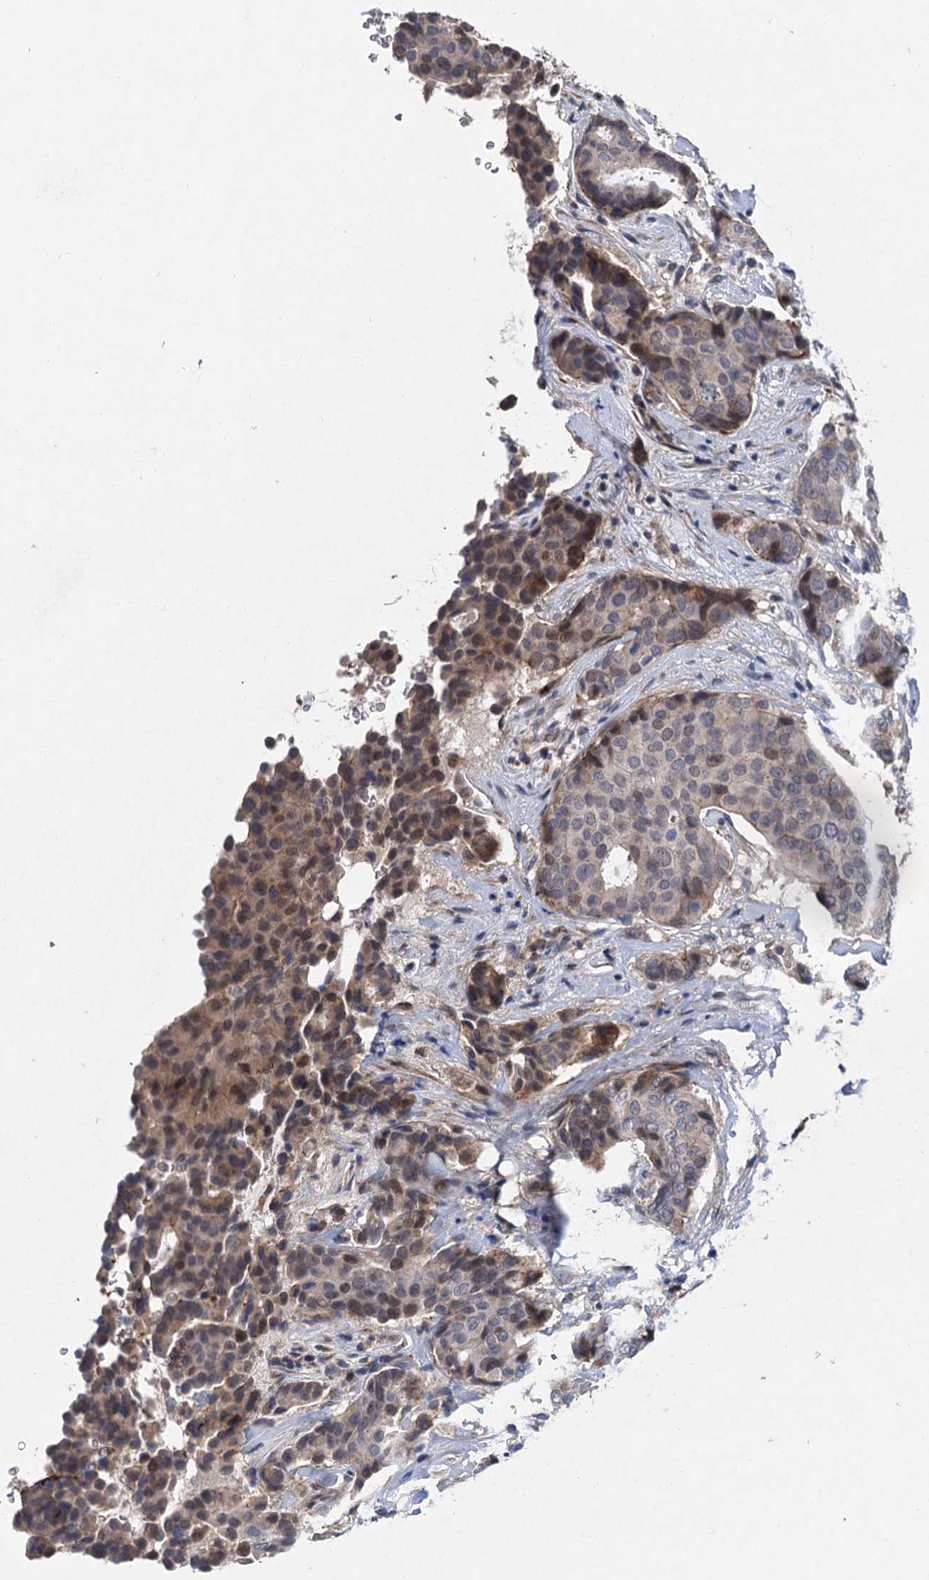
{"staining": {"intensity": "moderate", "quantity": "<25%", "location": "cytoplasmic/membranous,nuclear"}, "tissue": "breast cancer", "cell_type": "Tumor cells", "image_type": "cancer", "snomed": [{"axis": "morphology", "description": "Duct carcinoma"}, {"axis": "topography", "description": "Breast"}], "caption": "DAB (3,3'-diaminobenzidine) immunohistochemical staining of invasive ductal carcinoma (breast) displays moderate cytoplasmic/membranous and nuclear protein staining in approximately <25% of tumor cells. Ihc stains the protein in brown and the nuclei are stained blue.", "gene": "TRAF7", "patient": {"sex": "female", "age": 75}}